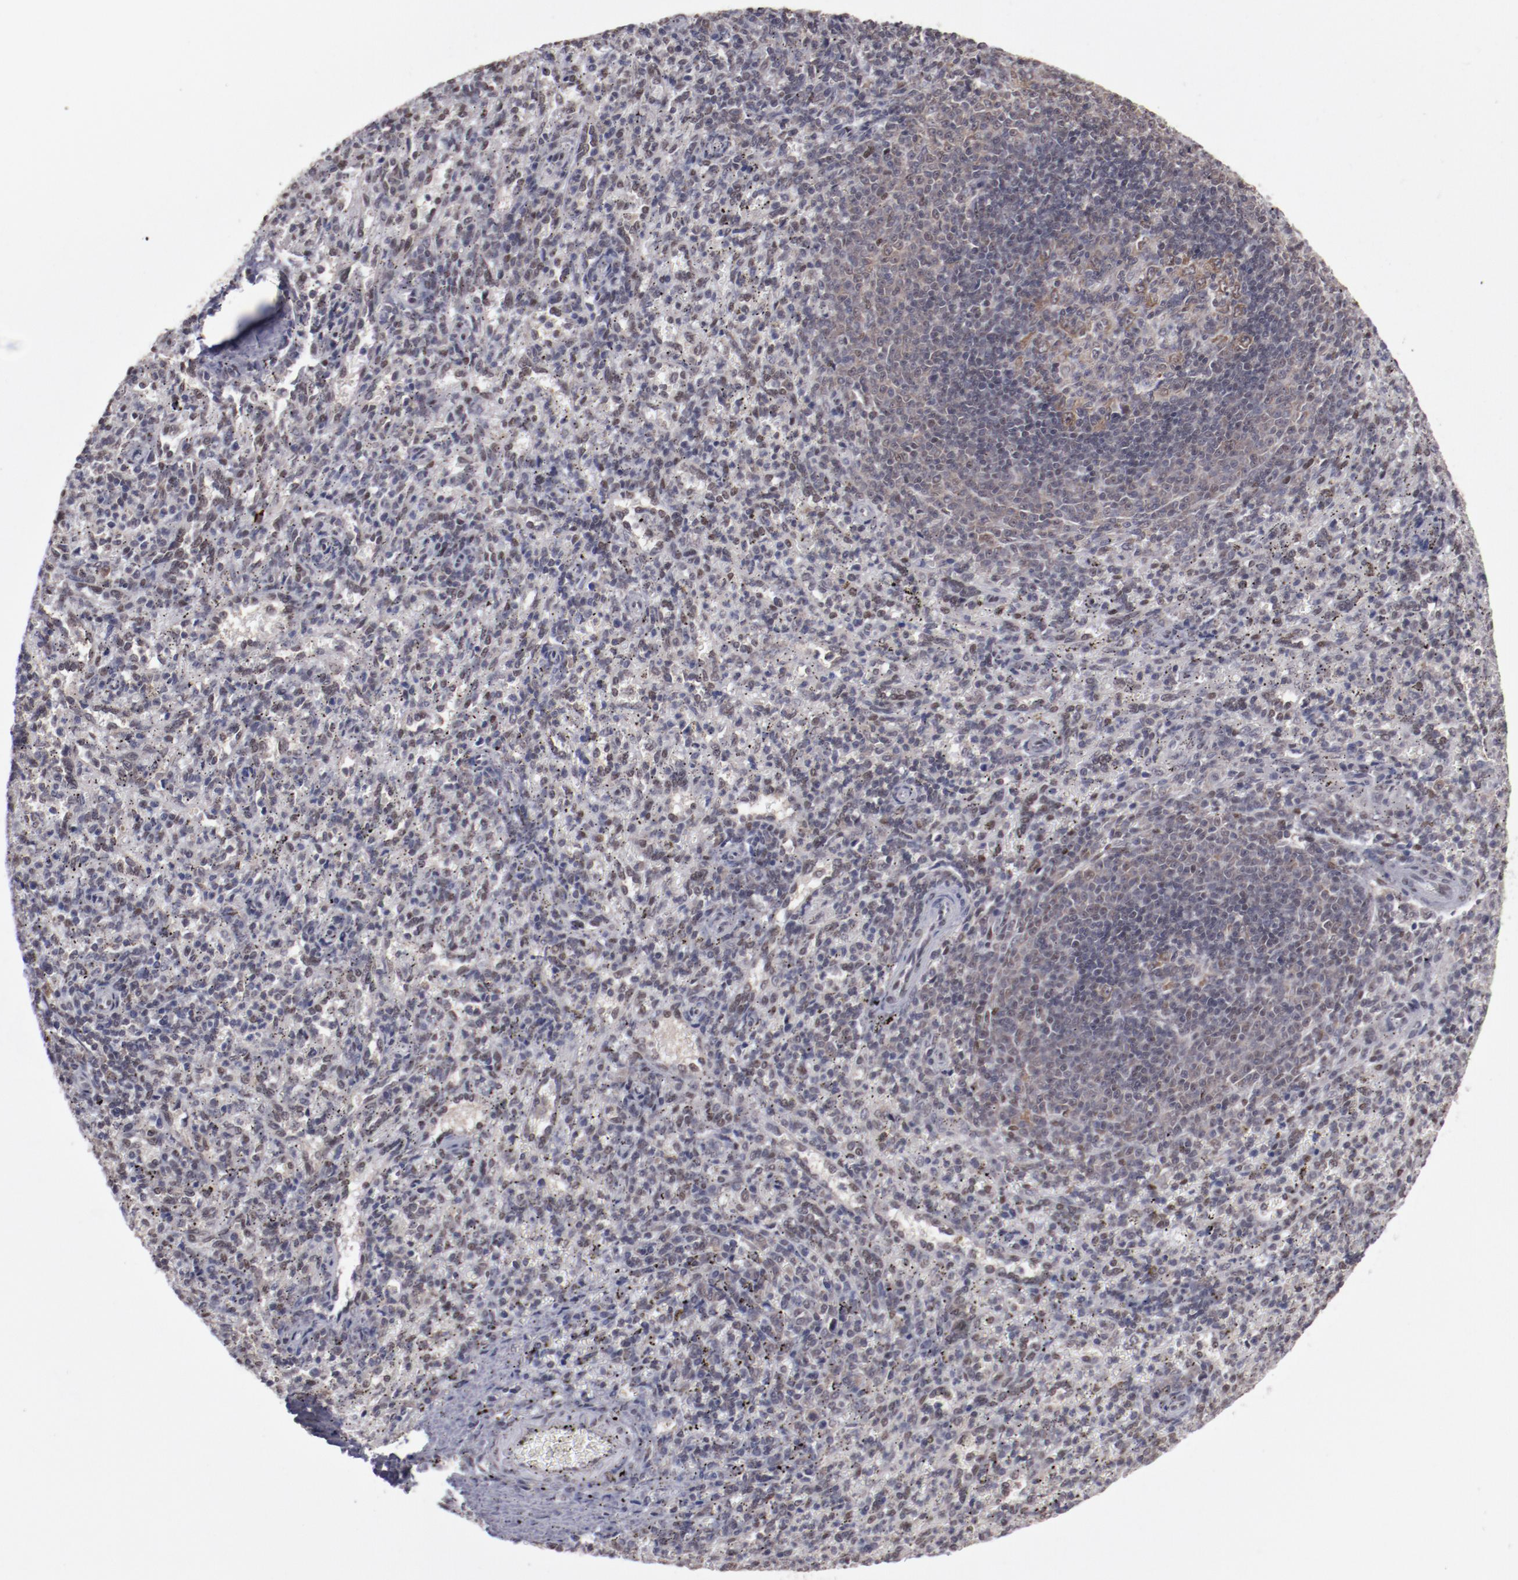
{"staining": {"intensity": "weak", "quantity": "25%-75%", "location": "nuclear"}, "tissue": "spleen", "cell_type": "Cells in red pulp", "image_type": "normal", "snomed": [{"axis": "morphology", "description": "Normal tissue, NOS"}, {"axis": "topography", "description": "Spleen"}], "caption": "A photomicrograph of spleen stained for a protein displays weak nuclear brown staining in cells in red pulp. Nuclei are stained in blue.", "gene": "ARNT", "patient": {"sex": "female", "age": 10}}